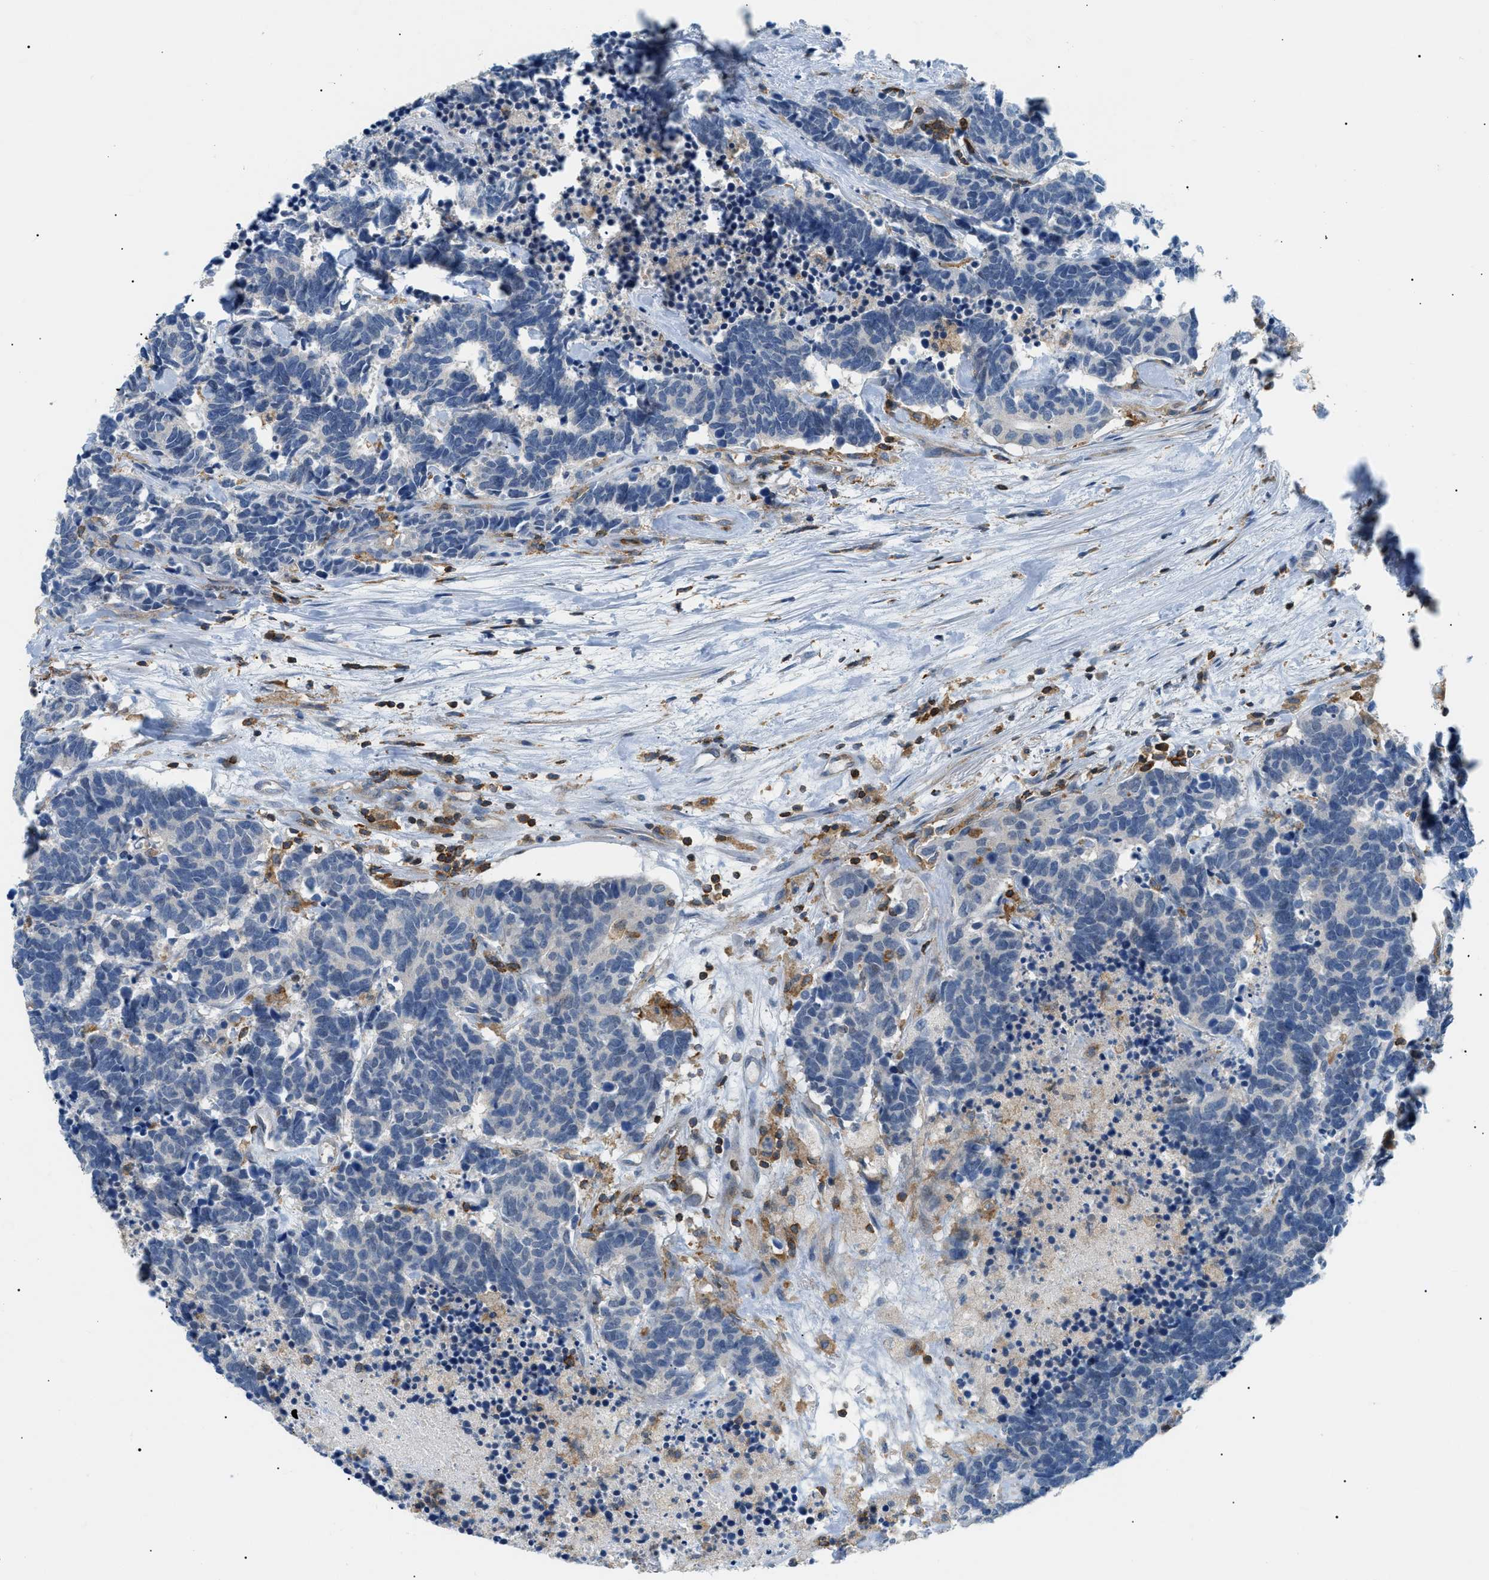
{"staining": {"intensity": "negative", "quantity": "none", "location": "none"}, "tissue": "carcinoid", "cell_type": "Tumor cells", "image_type": "cancer", "snomed": [{"axis": "morphology", "description": "Carcinoma, NOS"}, {"axis": "morphology", "description": "Carcinoid, malignant, NOS"}, {"axis": "topography", "description": "Urinary bladder"}], "caption": "Carcinoid was stained to show a protein in brown. There is no significant positivity in tumor cells. (Brightfield microscopy of DAB immunohistochemistry at high magnification).", "gene": "INPP5D", "patient": {"sex": "male", "age": 57}}